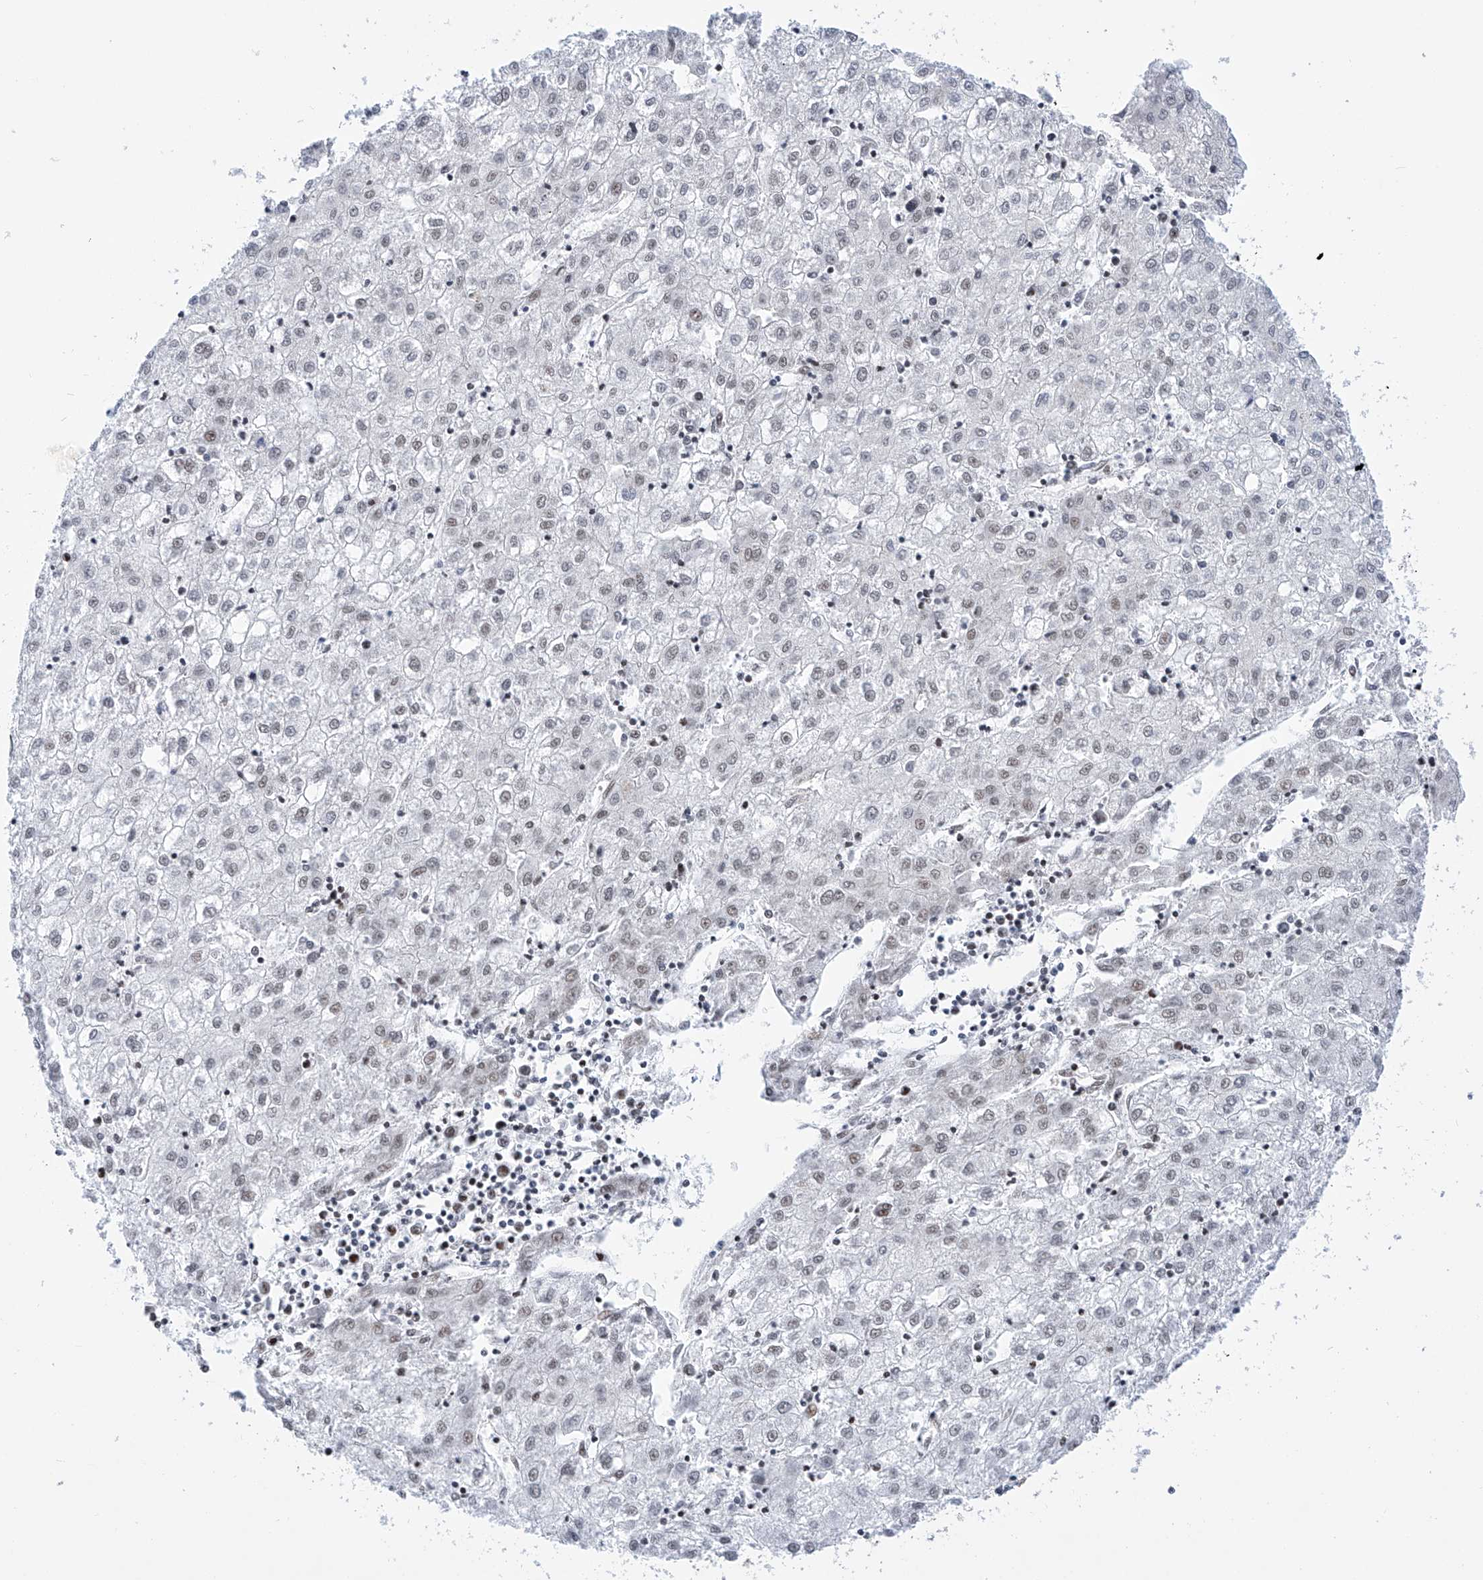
{"staining": {"intensity": "weak", "quantity": "<25%", "location": "nuclear"}, "tissue": "liver cancer", "cell_type": "Tumor cells", "image_type": "cancer", "snomed": [{"axis": "morphology", "description": "Carcinoma, Hepatocellular, NOS"}, {"axis": "topography", "description": "Liver"}], "caption": "The histopathology image displays no staining of tumor cells in liver cancer.", "gene": "SRSF6", "patient": {"sex": "male", "age": 72}}